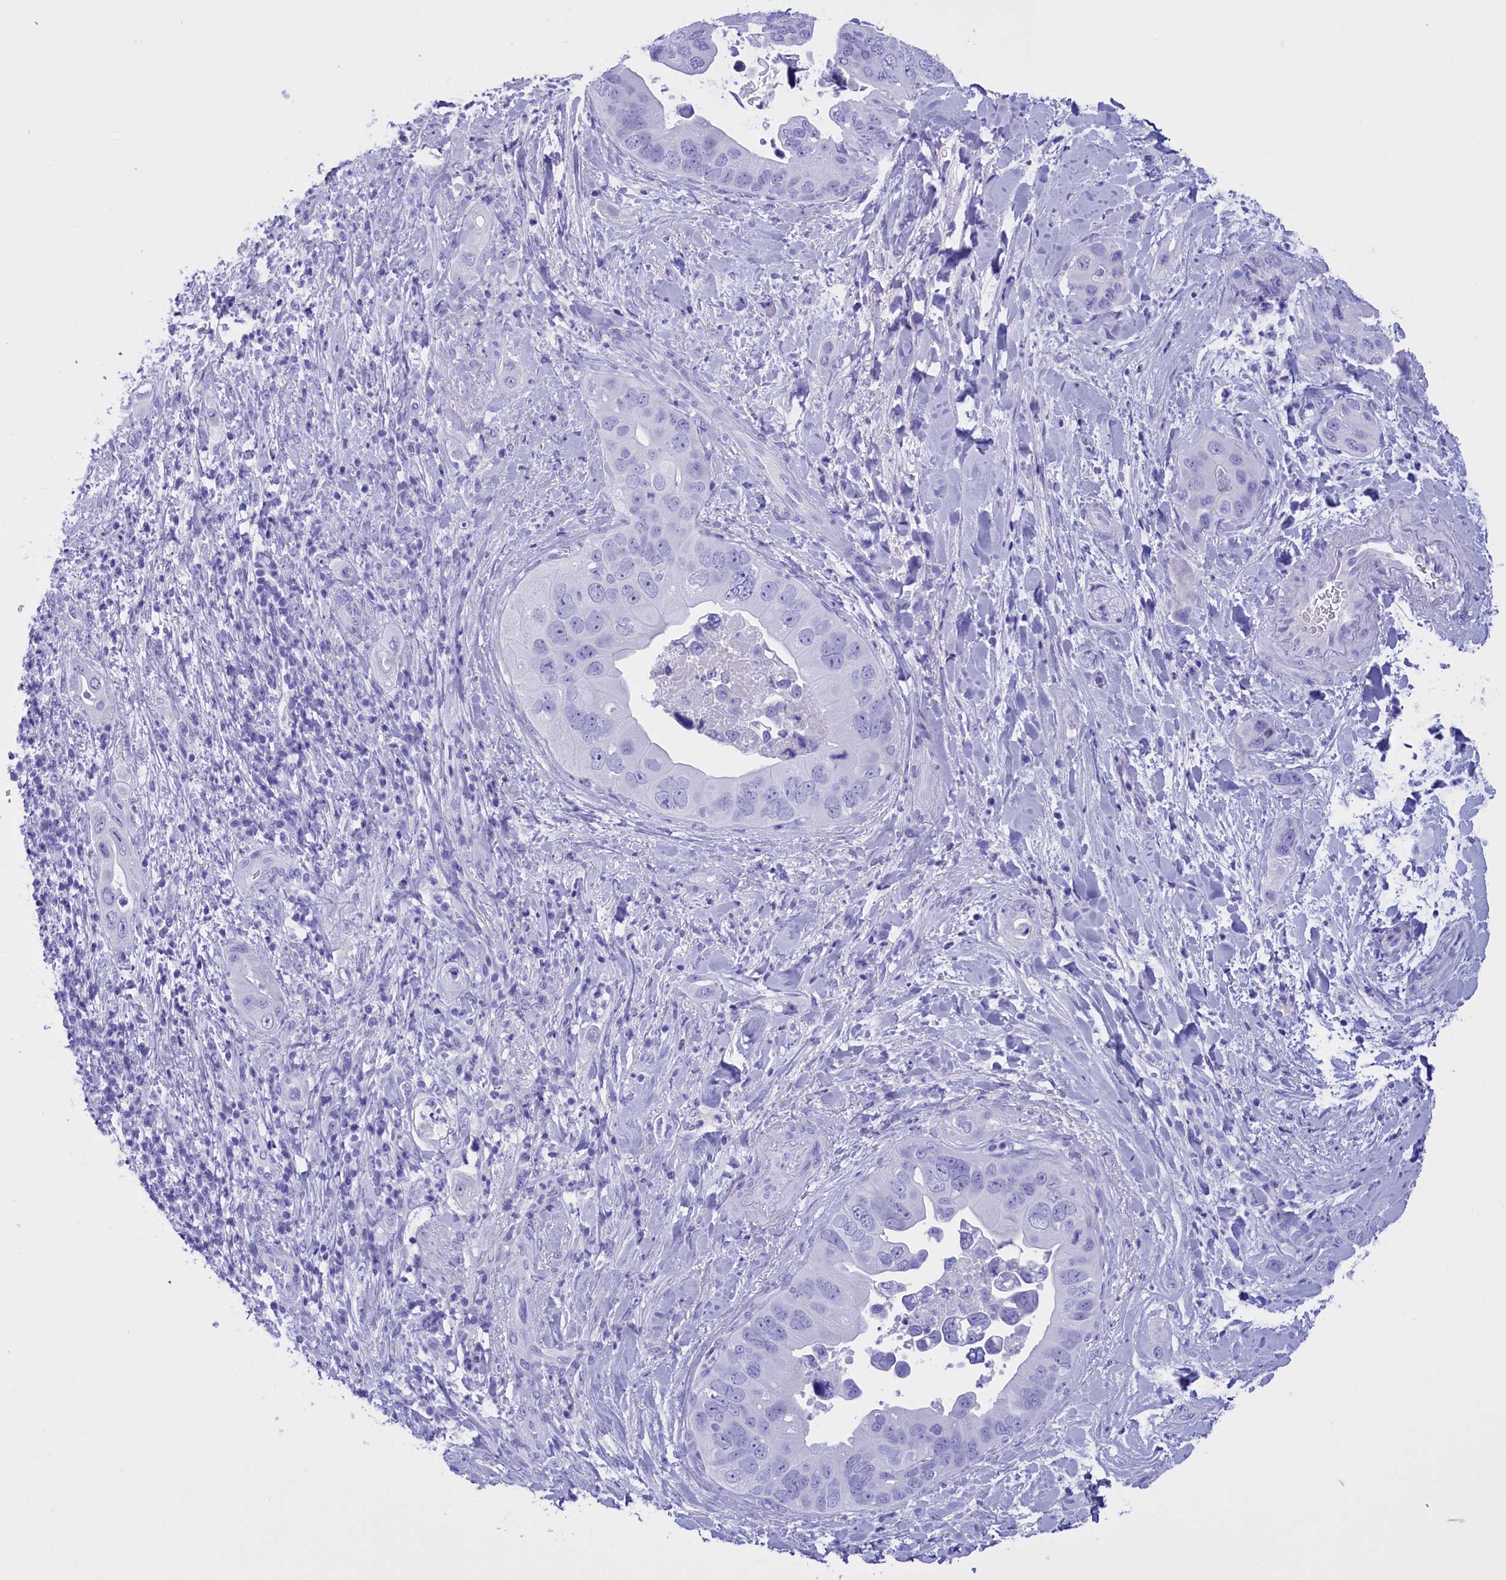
{"staining": {"intensity": "negative", "quantity": "none", "location": "none"}, "tissue": "pancreatic cancer", "cell_type": "Tumor cells", "image_type": "cancer", "snomed": [{"axis": "morphology", "description": "Adenocarcinoma, NOS"}, {"axis": "topography", "description": "Pancreas"}], "caption": "Pancreatic cancer (adenocarcinoma) was stained to show a protein in brown. There is no significant staining in tumor cells.", "gene": "BRI3", "patient": {"sex": "female", "age": 78}}